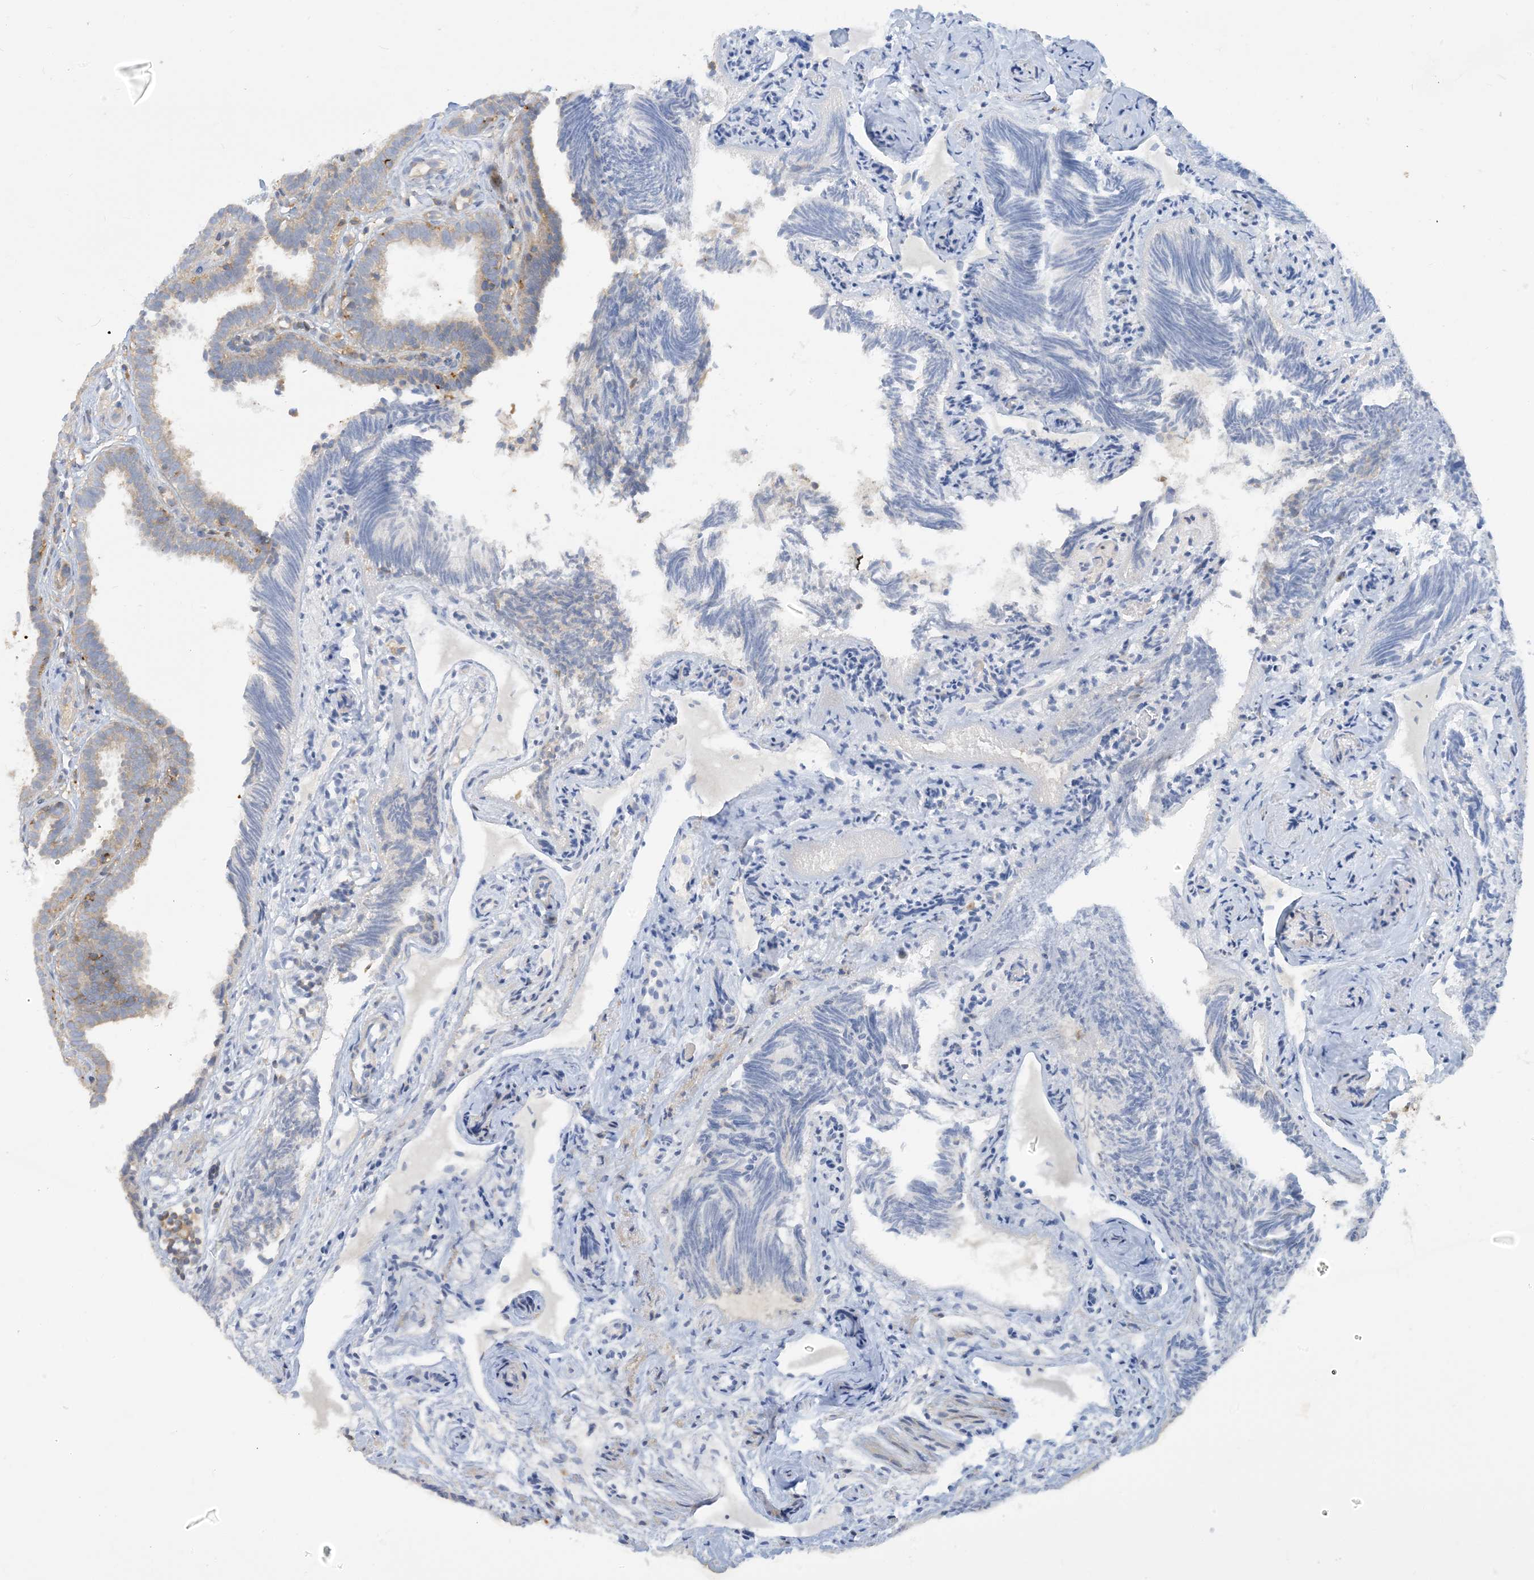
{"staining": {"intensity": "weak", "quantity": "25%-75%", "location": "cytoplasmic/membranous"}, "tissue": "fallopian tube", "cell_type": "Glandular cells", "image_type": "normal", "snomed": [{"axis": "morphology", "description": "Normal tissue, NOS"}, {"axis": "topography", "description": "Fallopian tube"}], "caption": "Immunohistochemistry (IHC) staining of normal fallopian tube, which exhibits low levels of weak cytoplasmic/membranous expression in about 25%-75% of glandular cells indicating weak cytoplasmic/membranous protein staining. The staining was performed using DAB (brown) for protein detection and nuclei were counterstained in hematoxylin (blue).", "gene": "SFMBT2", "patient": {"sex": "female", "age": 39}}